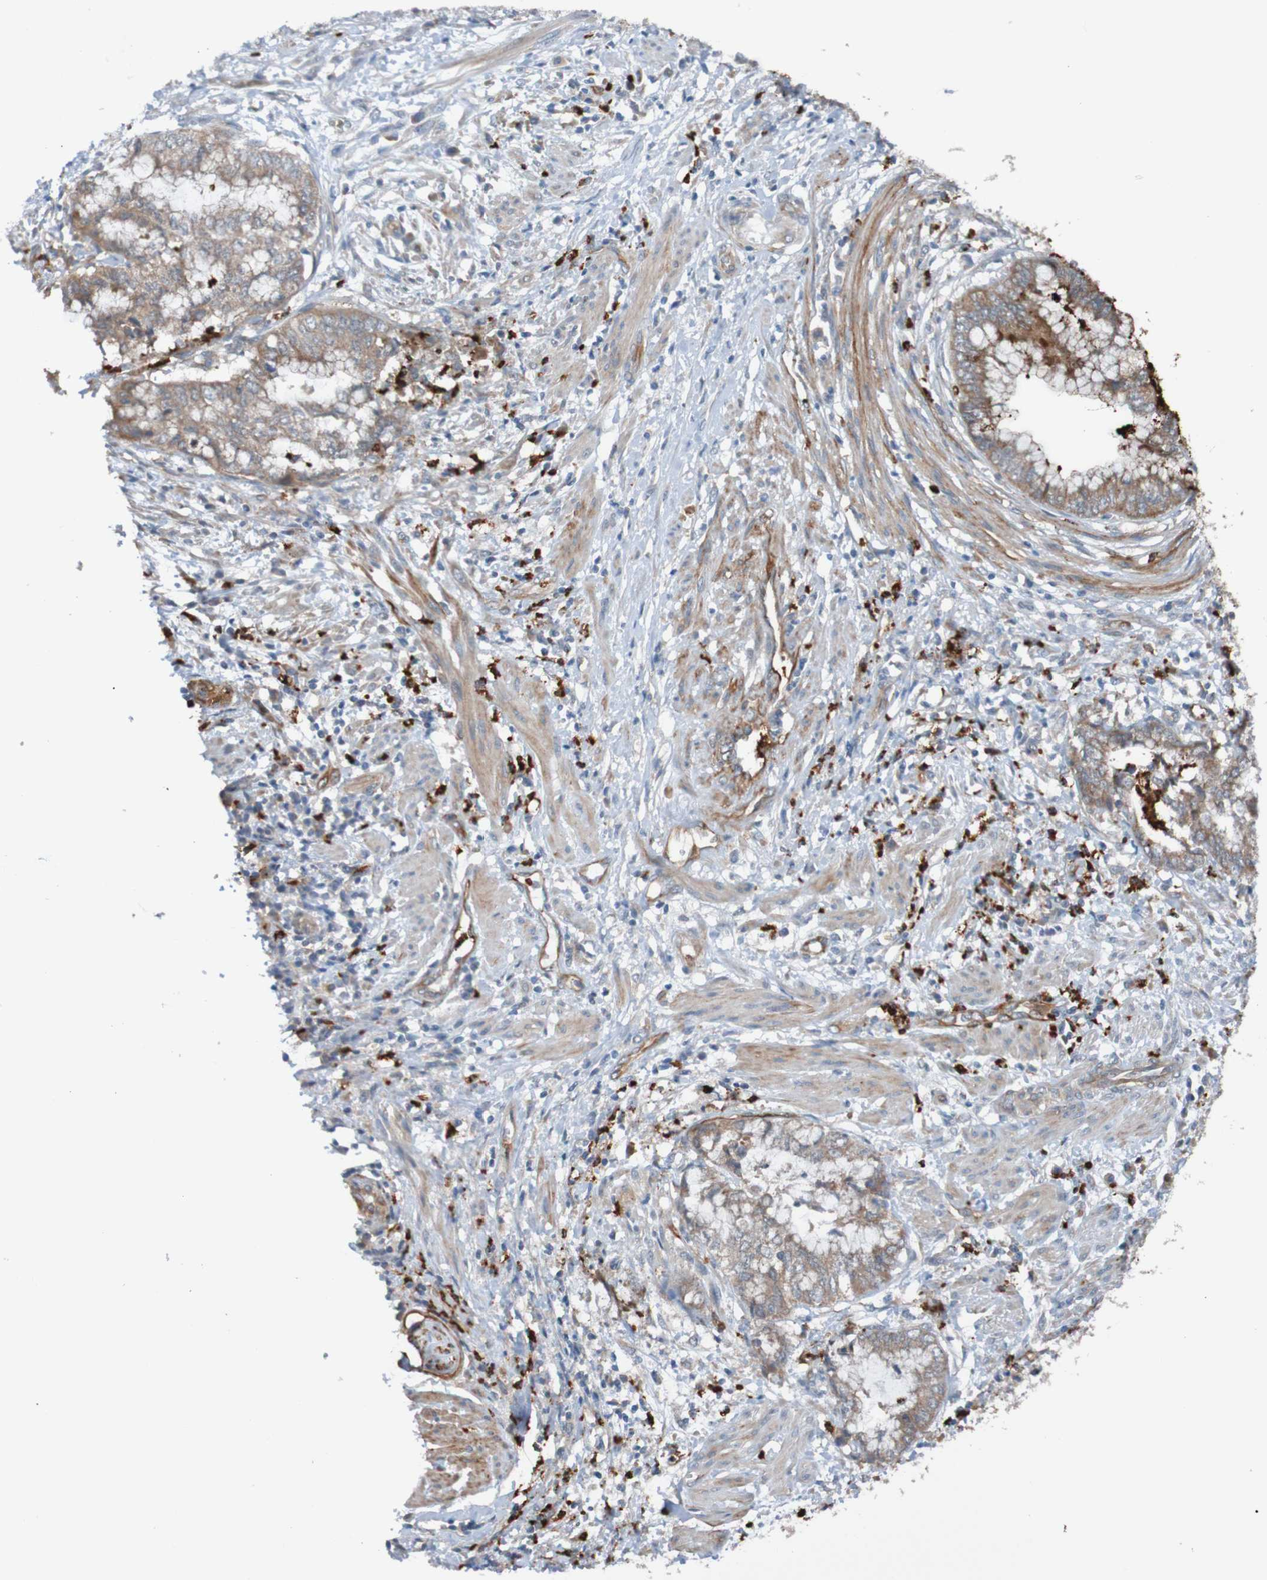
{"staining": {"intensity": "moderate", "quantity": ">75%", "location": "cytoplasmic/membranous"}, "tissue": "endometrial cancer", "cell_type": "Tumor cells", "image_type": "cancer", "snomed": [{"axis": "morphology", "description": "Necrosis, NOS"}, {"axis": "morphology", "description": "Adenocarcinoma, NOS"}, {"axis": "topography", "description": "Endometrium"}], "caption": "Protein expression analysis of endometrial cancer displays moderate cytoplasmic/membranous expression in approximately >75% of tumor cells.", "gene": "ST8SIA6", "patient": {"sex": "female", "age": 79}}